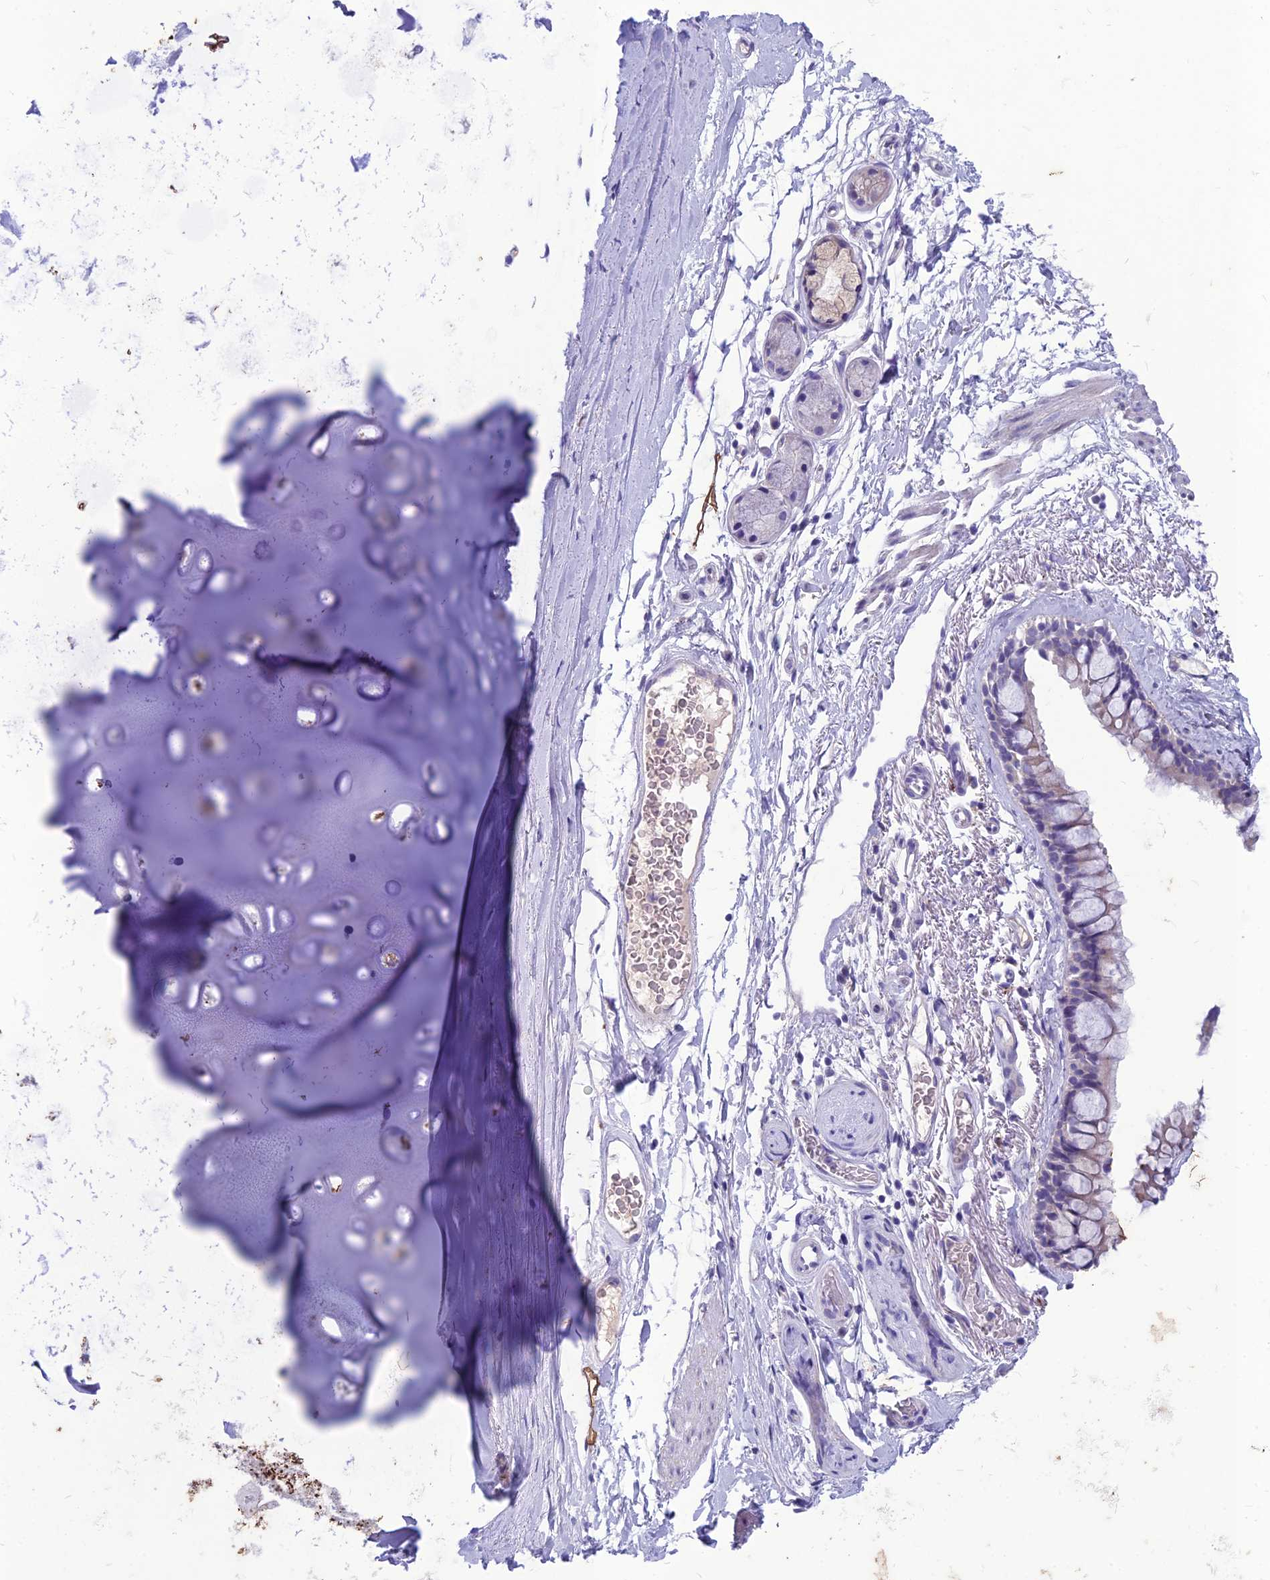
{"staining": {"intensity": "moderate", "quantity": "25%-75%", "location": "cytoplasmic/membranous"}, "tissue": "adipose tissue", "cell_type": "Adipocytes", "image_type": "normal", "snomed": [{"axis": "morphology", "description": "Normal tissue, NOS"}, {"axis": "topography", "description": "Lymph node"}, {"axis": "topography", "description": "Bronchus"}], "caption": "Immunohistochemistry (IHC) (DAB) staining of unremarkable adipose tissue shows moderate cytoplasmic/membranous protein expression in about 25%-75% of adipocytes.", "gene": "IFT172", "patient": {"sex": "male", "age": 63}}